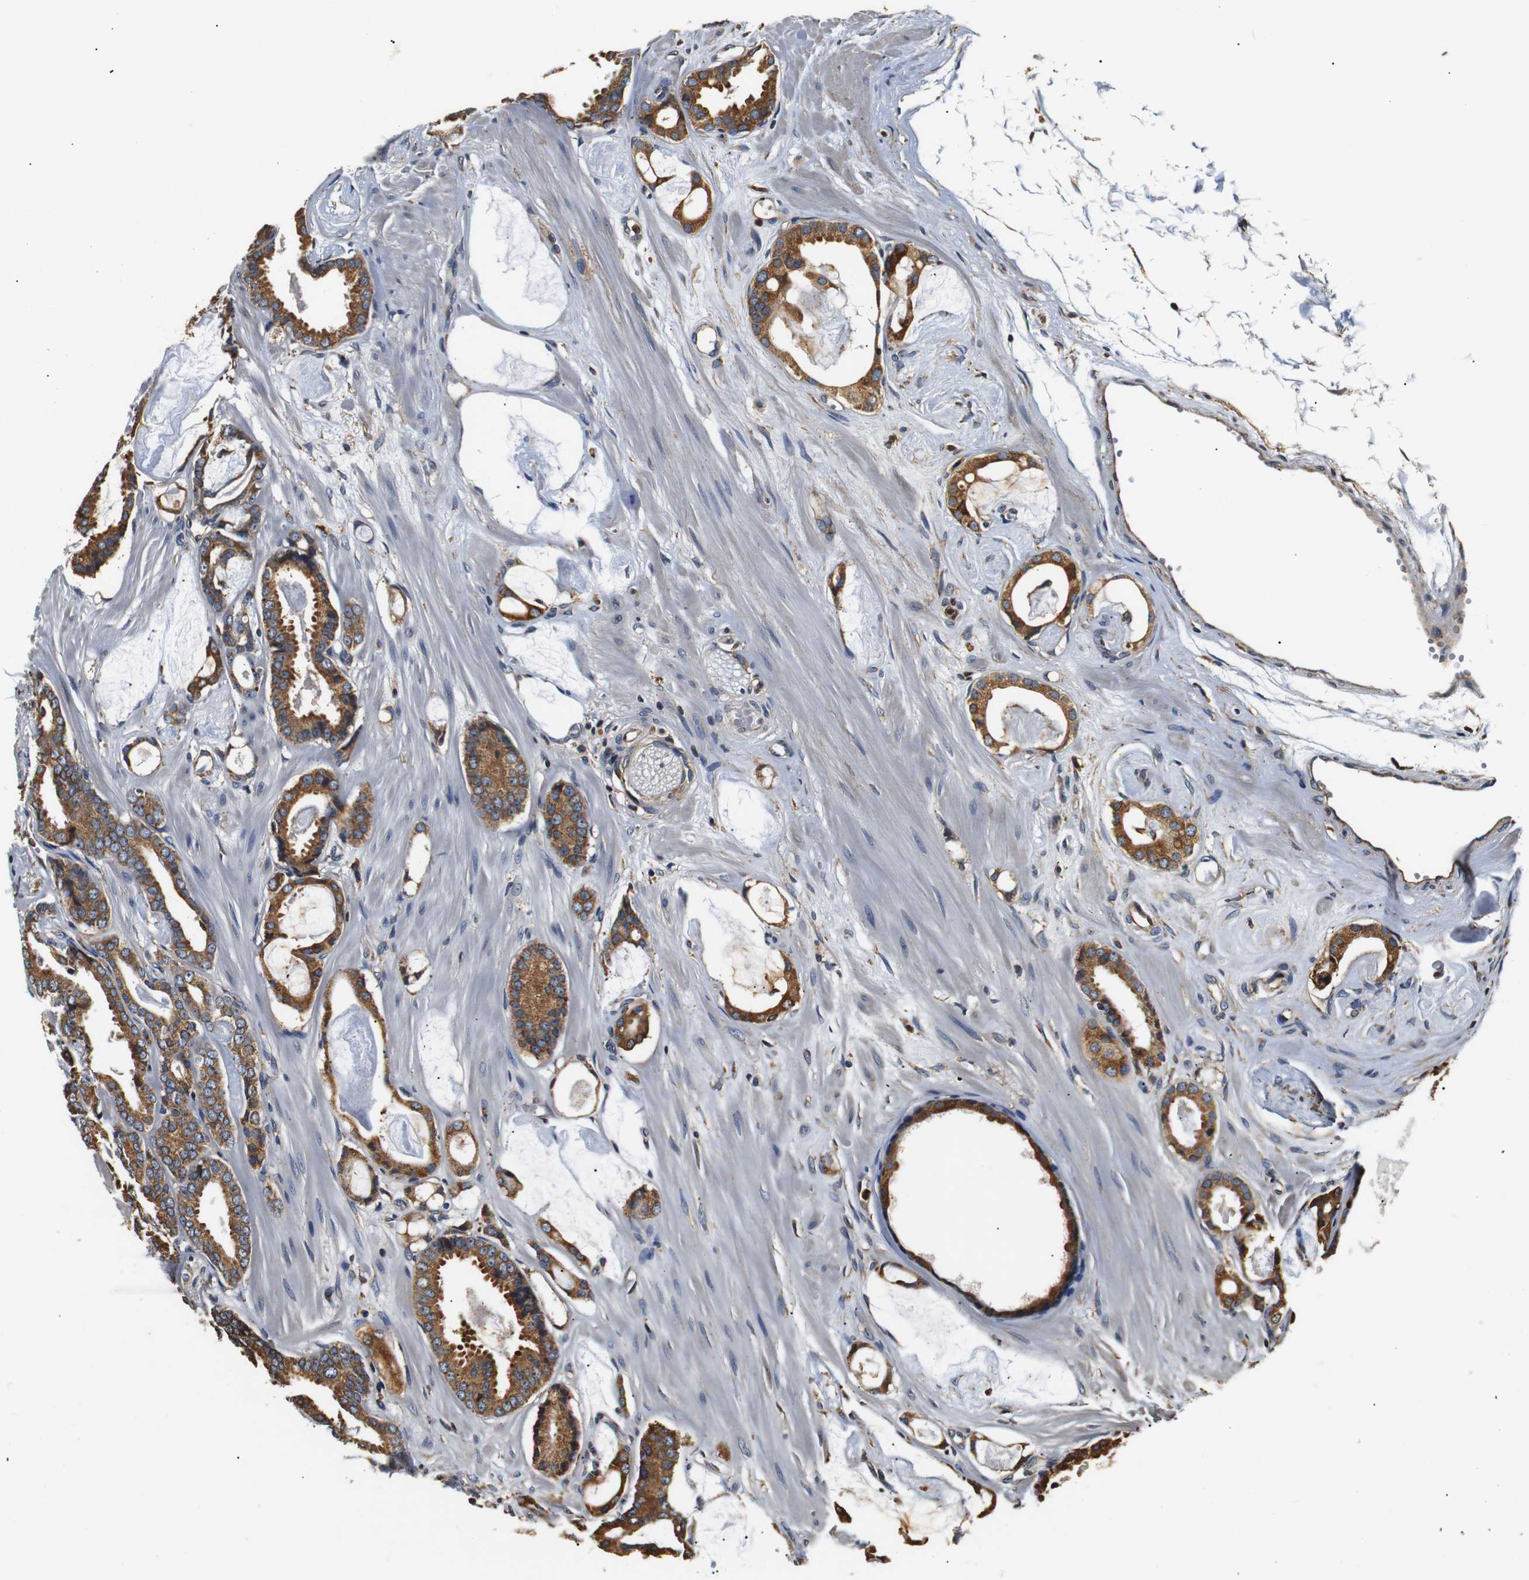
{"staining": {"intensity": "moderate", "quantity": ">75%", "location": "cytoplasmic/membranous"}, "tissue": "prostate cancer", "cell_type": "Tumor cells", "image_type": "cancer", "snomed": [{"axis": "morphology", "description": "Adenocarcinoma, Low grade"}, {"axis": "topography", "description": "Prostate"}], "caption": "Approximately >75% of tumor cells in human low-grade adenocarcinoma (prostate) display moderate cytoplasmic/membranous protein staining as visualized by brown immunohistochemical staining.", "gene": "HHIP", "patient": {"sex": "male", "age": 53}}